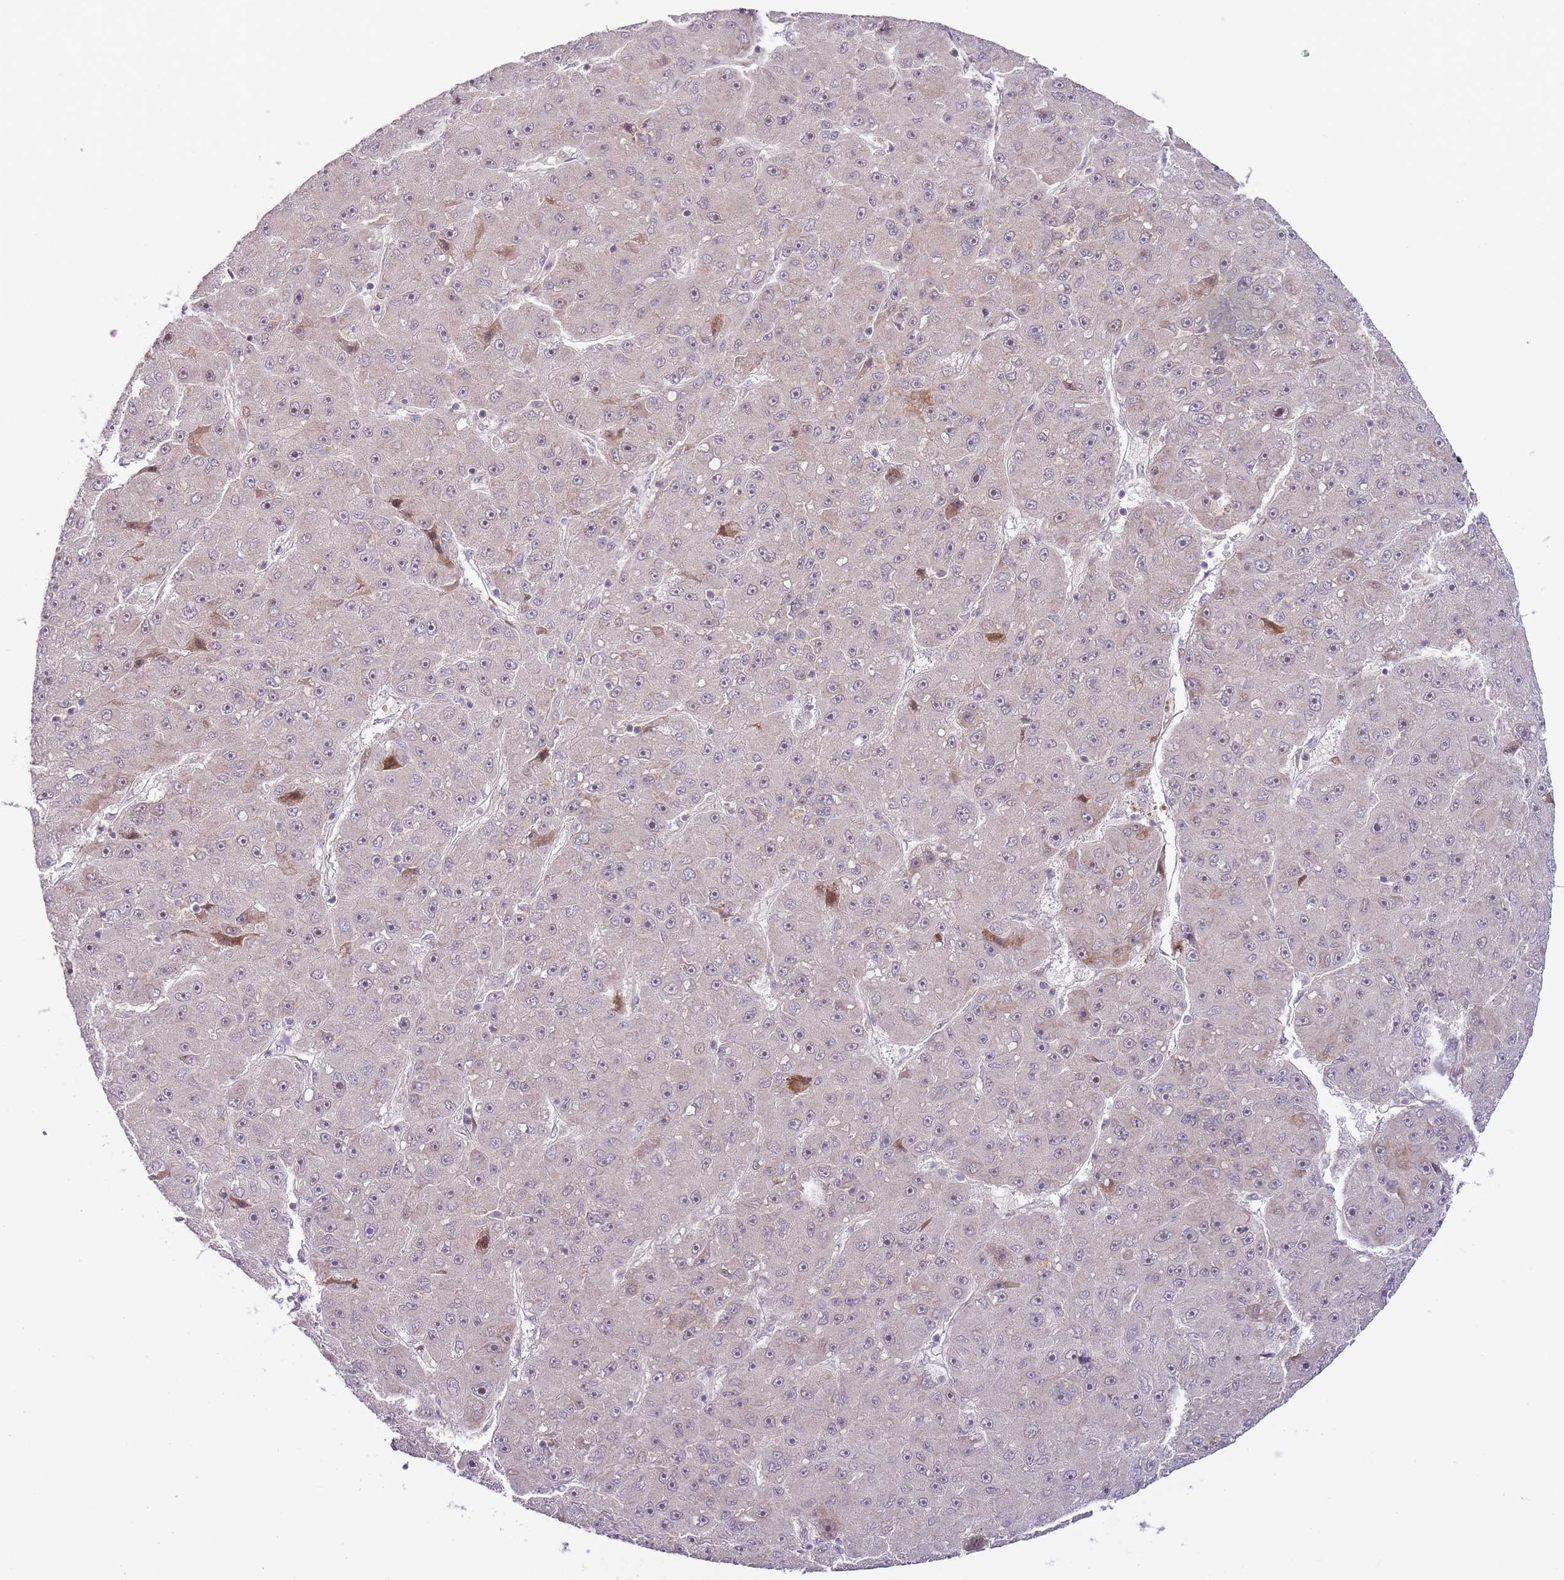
{"staining": {"intensity": "moderate", "quantity": "<25%", "location": "nuclear"}, "tissue": "liver cancer", "cell_type": "Tumor cells", "image_type": "cancer", "snomed": [{"axis": "morphology", "description": "Carcinoma, Hepatocellular, NOS"}, {"axis": "topography", "description": "Liver"}], "caption": "Brown immunohistochemical staining in human liver hepatocellular carcinoma displays moderate nuclear staining in about <25% of tumor cells. (IHC, brightfield microscopy, high magnification).", "gene": "OGG1", "patient": {"sex": "male", "age": 67}}